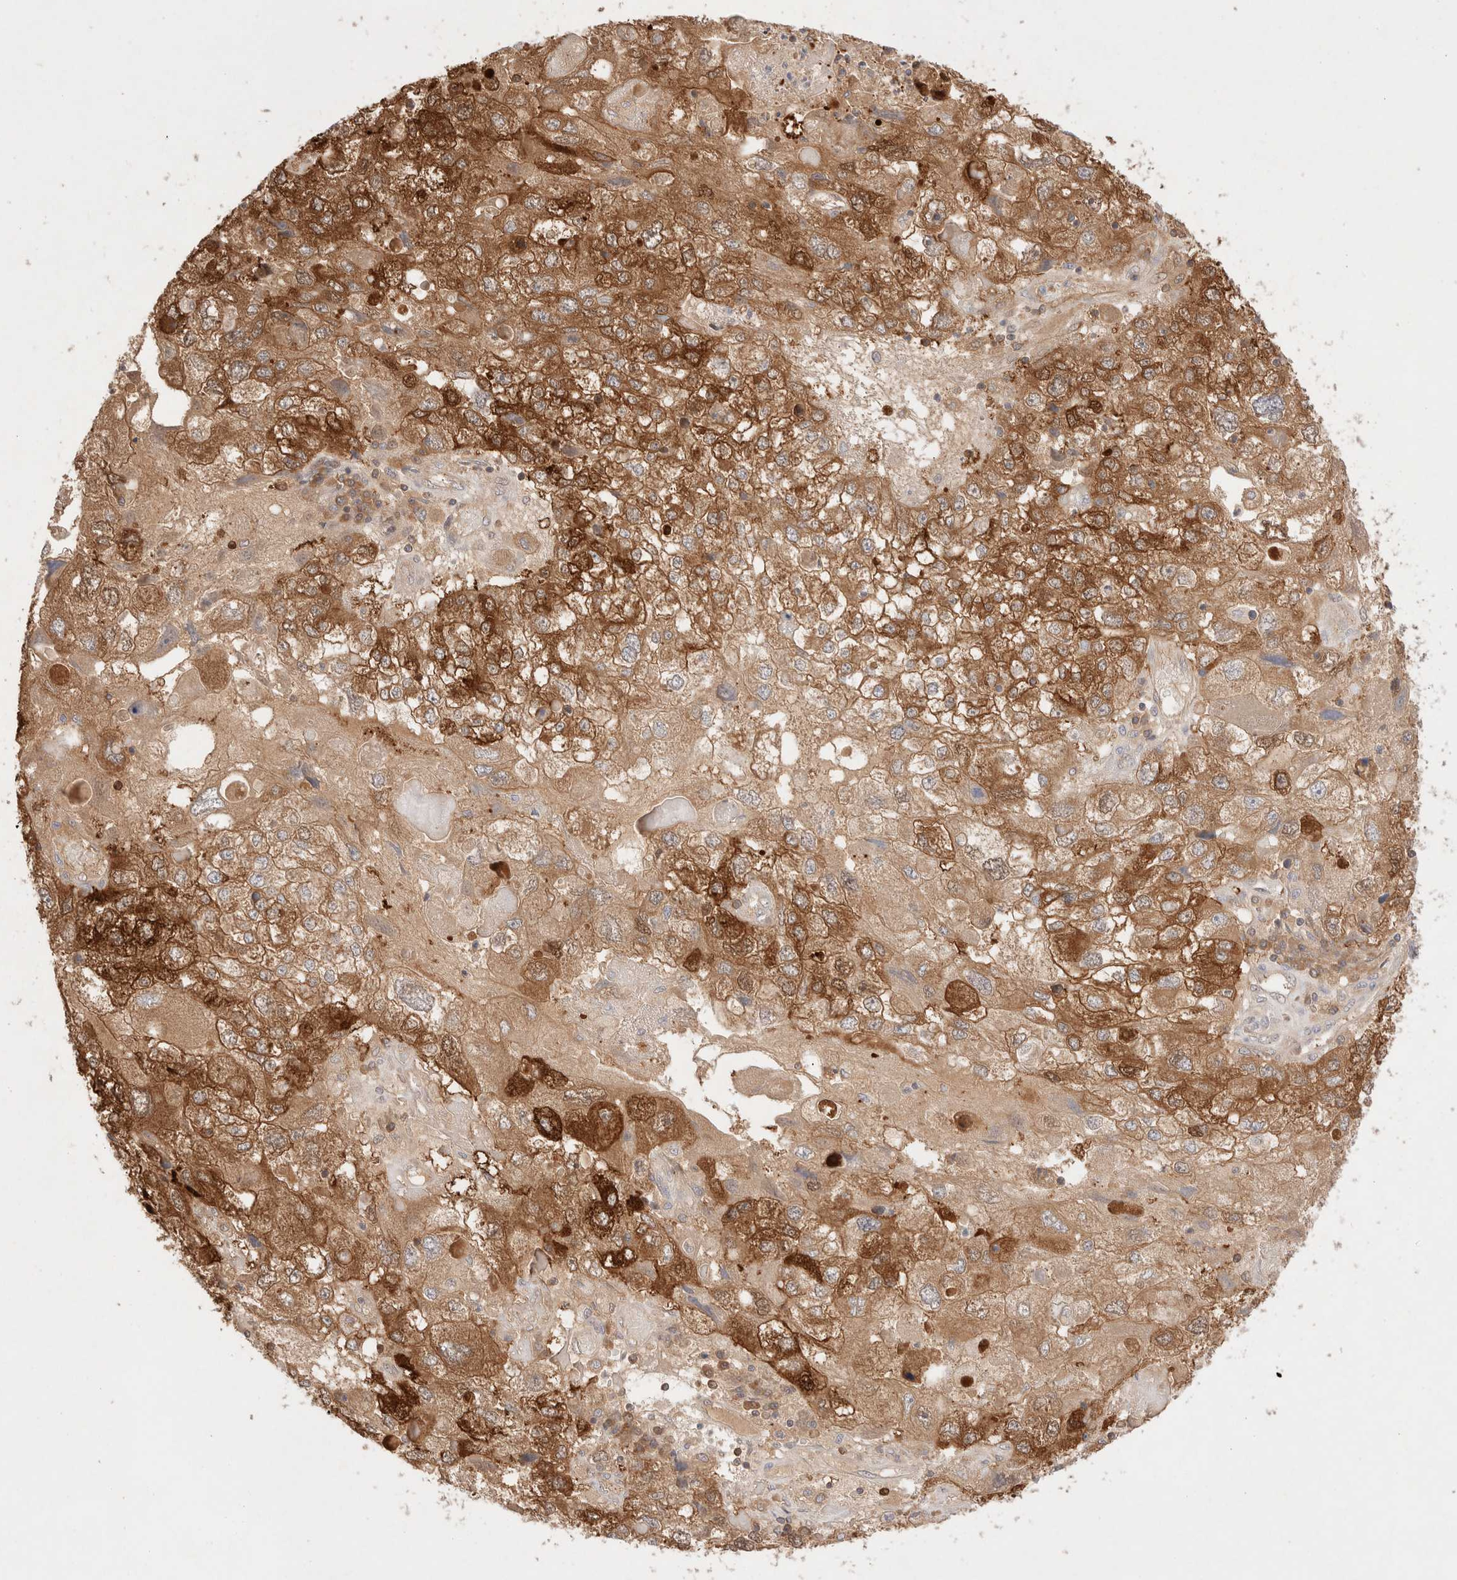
{"staining": {"intensity": "moderate", "quantity": ">75%", "location": "cytoplasmic/membranous"}, "tissue": "endometrial cancer", "cell_type": "Tumor cells", "image_type": "cancer", "snomed": [{"axis": "morphology", "description": "Adenocarcinoma, NOS"}, {"axis": "topography", "description": "Endometrium"}], "caption": "Protein staining of endometrial adenocarcinoma tissue exhibits moderate cytoplasmic/membranous staining in about >75% of tumor cells.", "gene": "STARD10", "patient": {"sex": "female", "age": 49}}